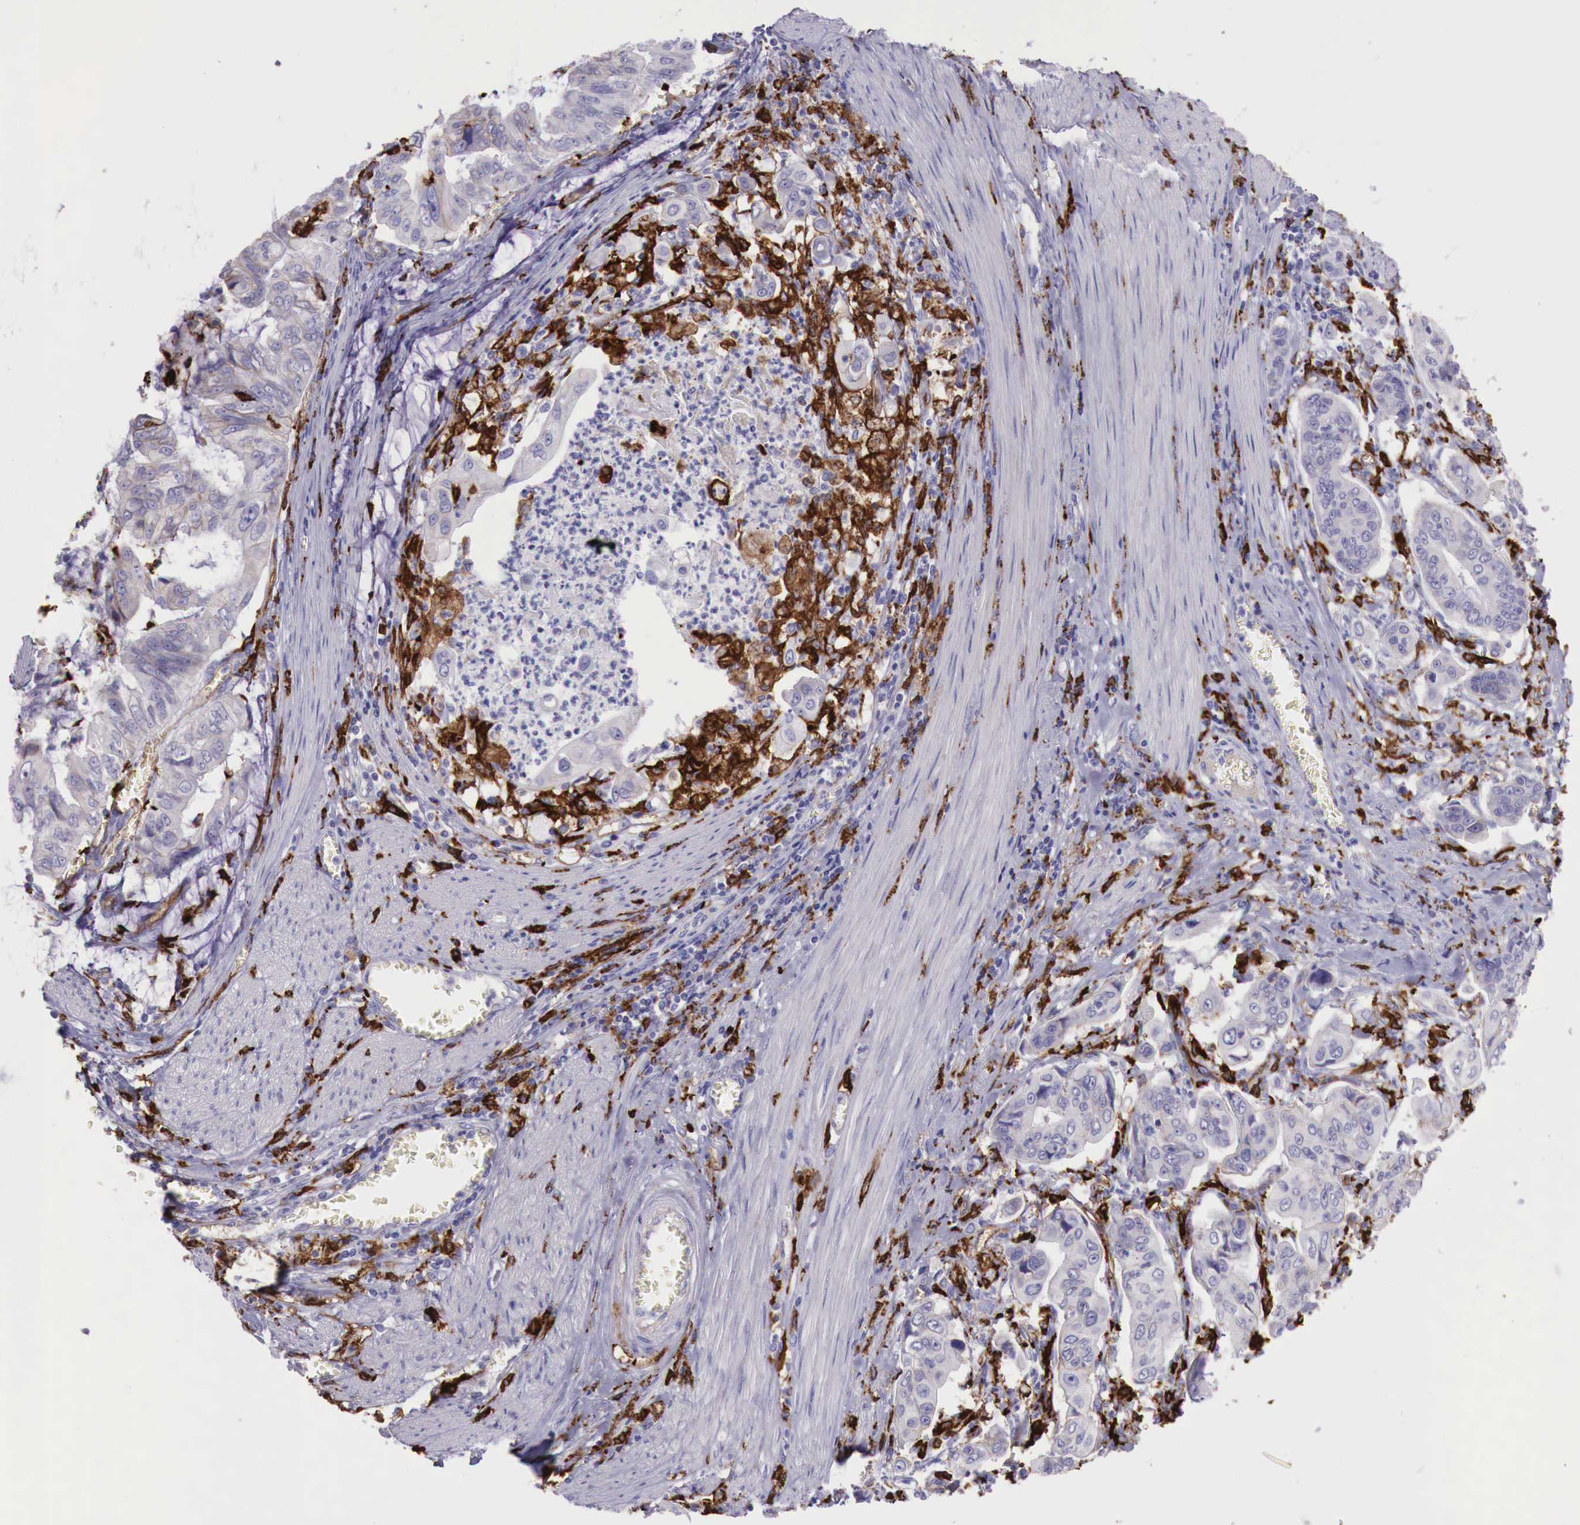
{"staining": {"intensity": "weak", "quantity": "25%-75%", "location": "cytoplasmic/membranous"}, "tissue": "stomach cancer", "cell_type": "Tumor cells", "image_type": "cancer", "snomed": [{"axis": "morphology", "description": "Adenocarcinoma, NOS"}, {"axis": "topography", "description": "Stomach, upper"}], "caption": "Stomach adenocarcinoma tissue reveals weak cytoplasmic/membranous staining in about 25%-75% of tumor cells, visualized by immunohistochemistry.", "gene": "MSR1", "patient": {"sex": "male", "age": 80}}